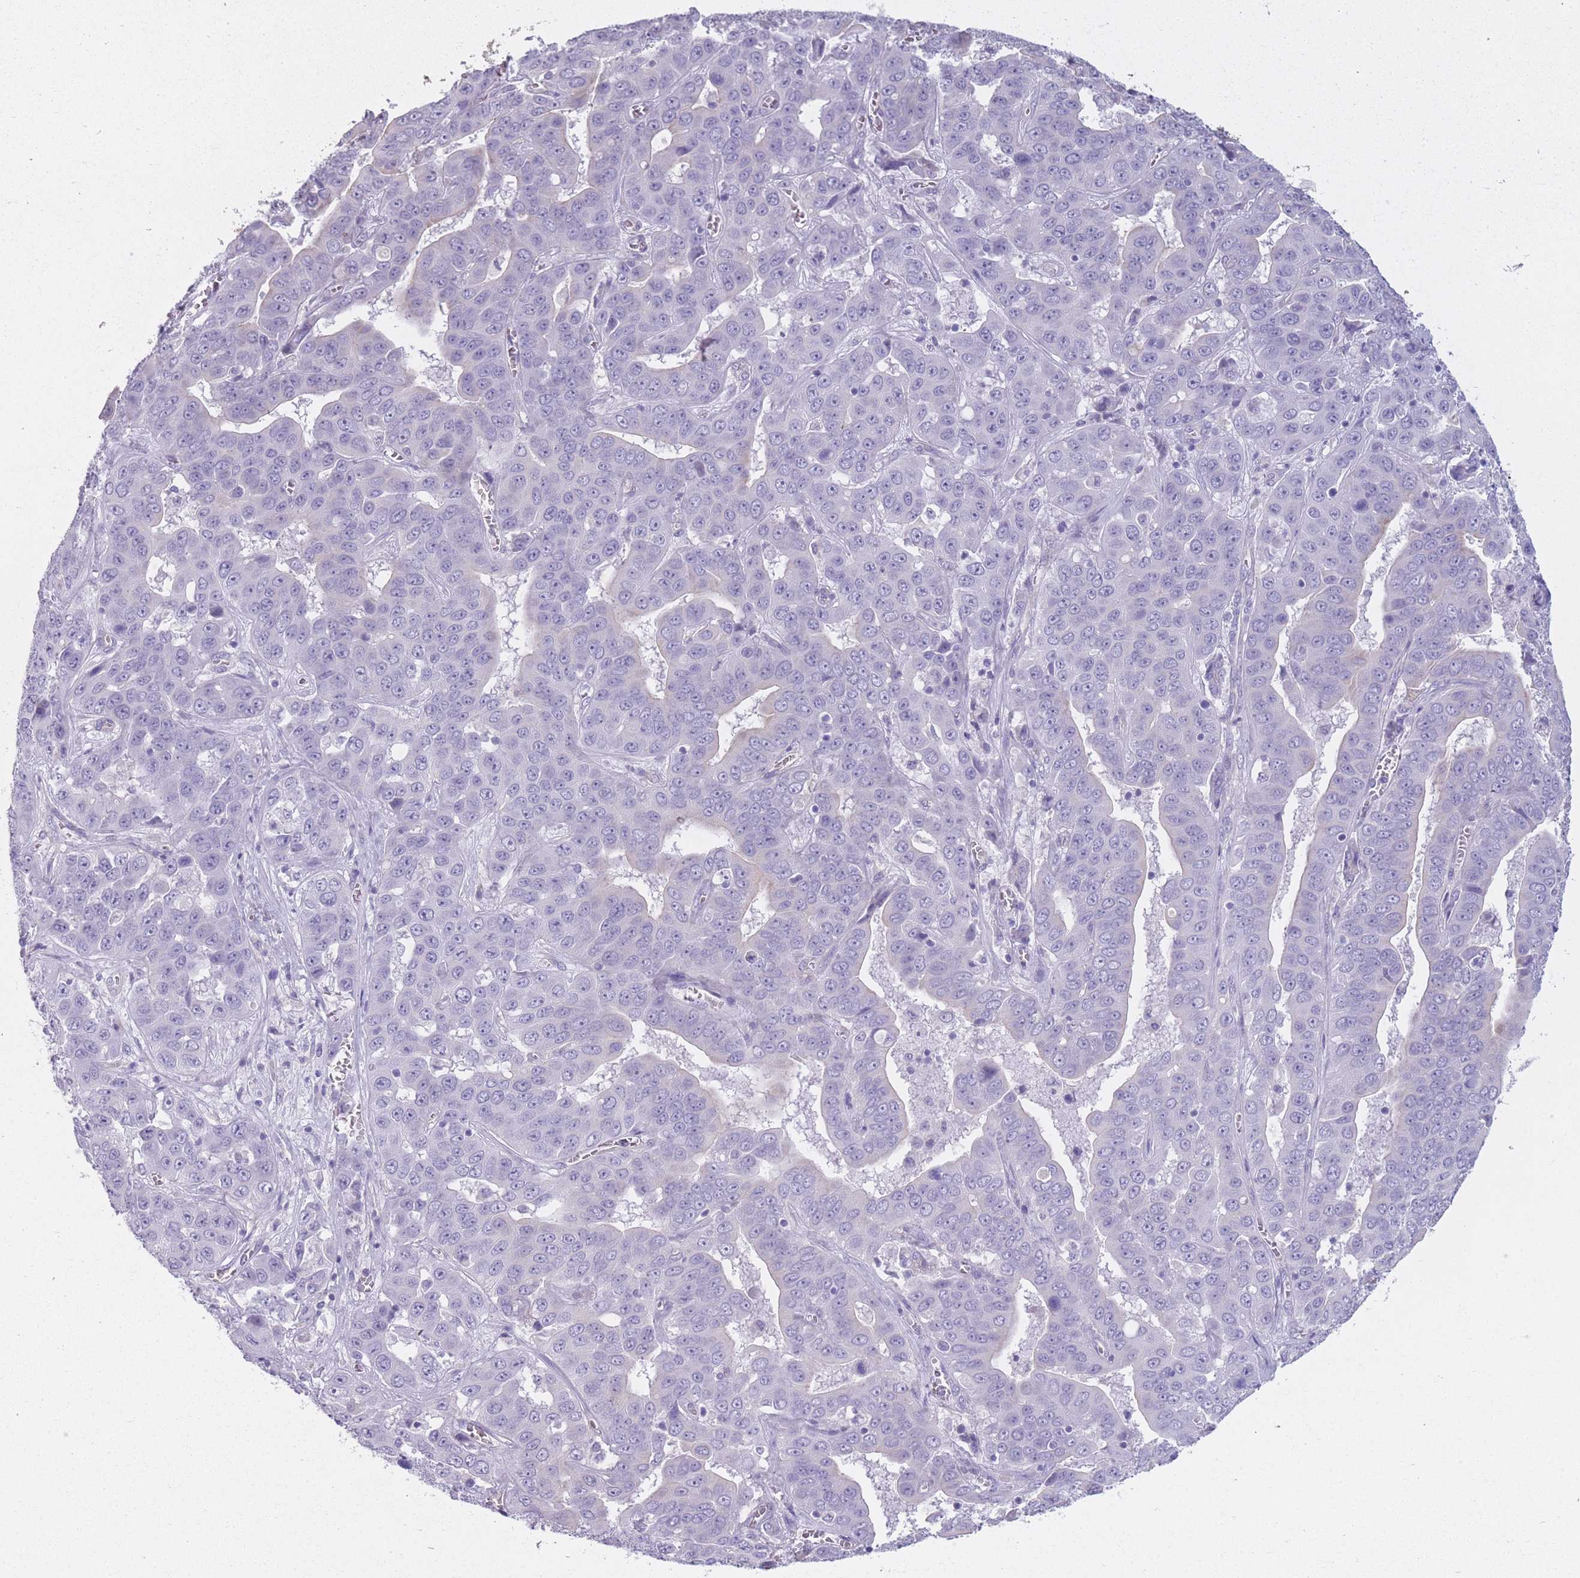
{"staining": {"intensity": "negative", "quantity": "none", "location": "none"}, "tissue": "liver cancer", "cell_type": "Tumor cells", "image_type": "cancer", "snomed": [{"axis": "morphology", "description": "Cholangiocarcinoma"}, {"axis": "topography", "description": "Liver"}], "caption": "Liver cancer (cholangiocarcinoma) was stained to show a protein in brown. There is no significant positivity in tumor cells.", "gene": "DCANP1", "patient": {"sex": "female", "age": 52}}